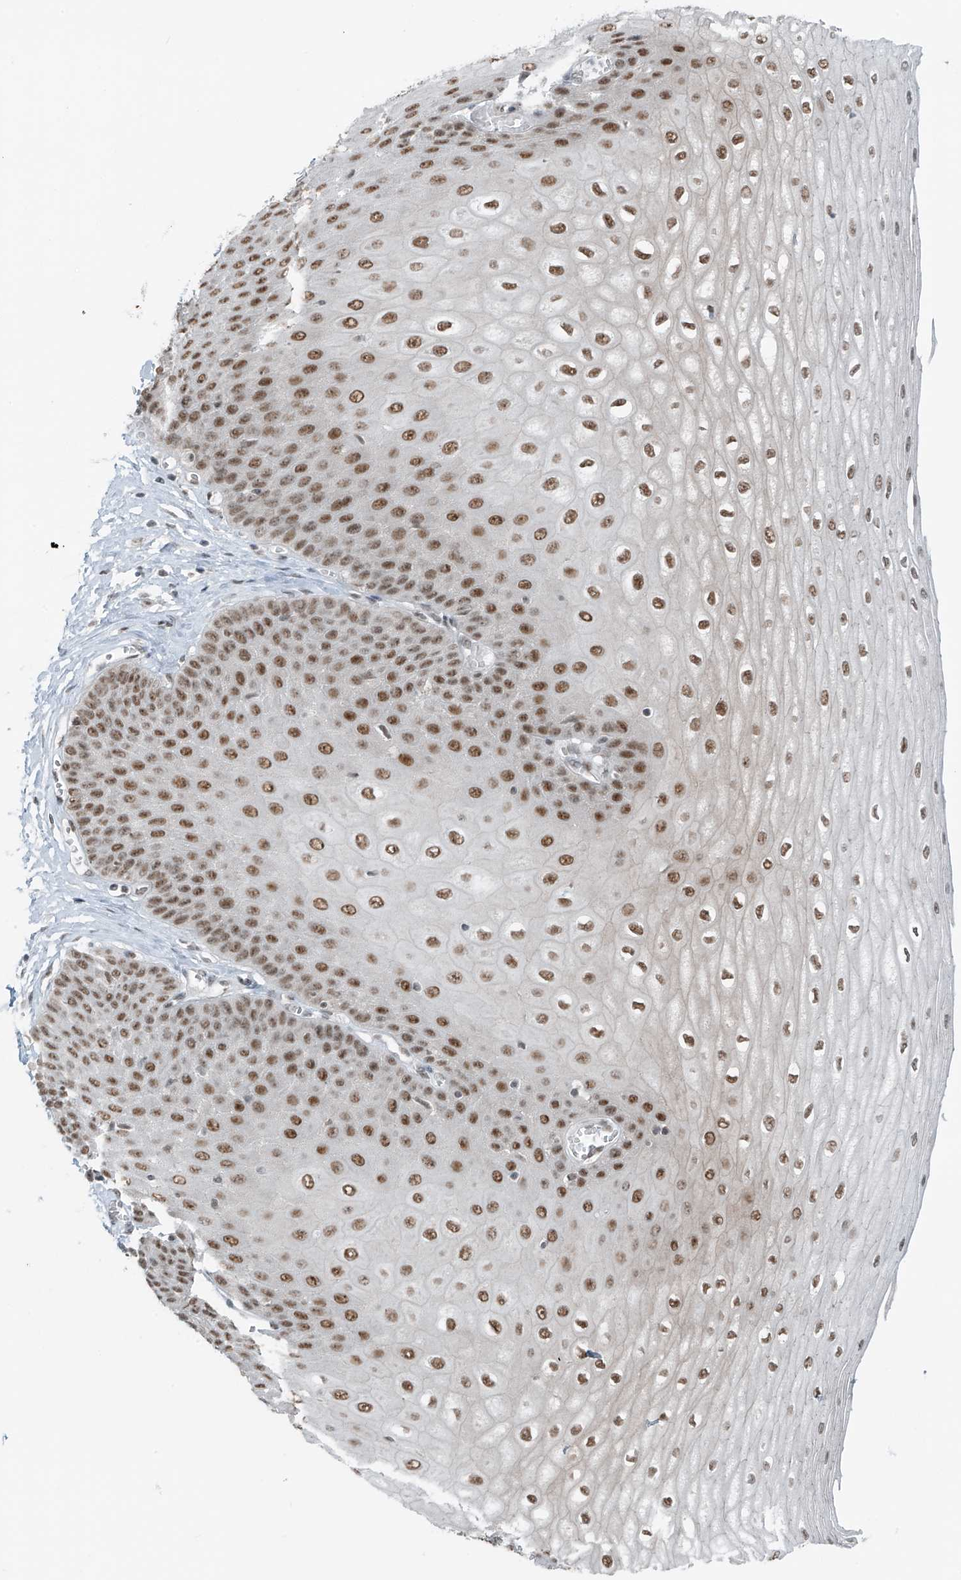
{"staining": {"intensity": "strong", "quantity": ">75%", "location": "nuclear"}, "tissue": "esophagus", "cell_type": "Squamous epithelial cells", "image_type": "normal", "snomed": [{"axis": "morphology", "description": "Normal tissue, NOS"}, {"axis": "topography", "description": "Esophagus"}], "caption": "Esophagus stained for a protein demonstrates strong nuclear positivity in squamous epithelial cells.", "gene": "WRNIP1", "patient": {"sex": "male", "age": 60}}